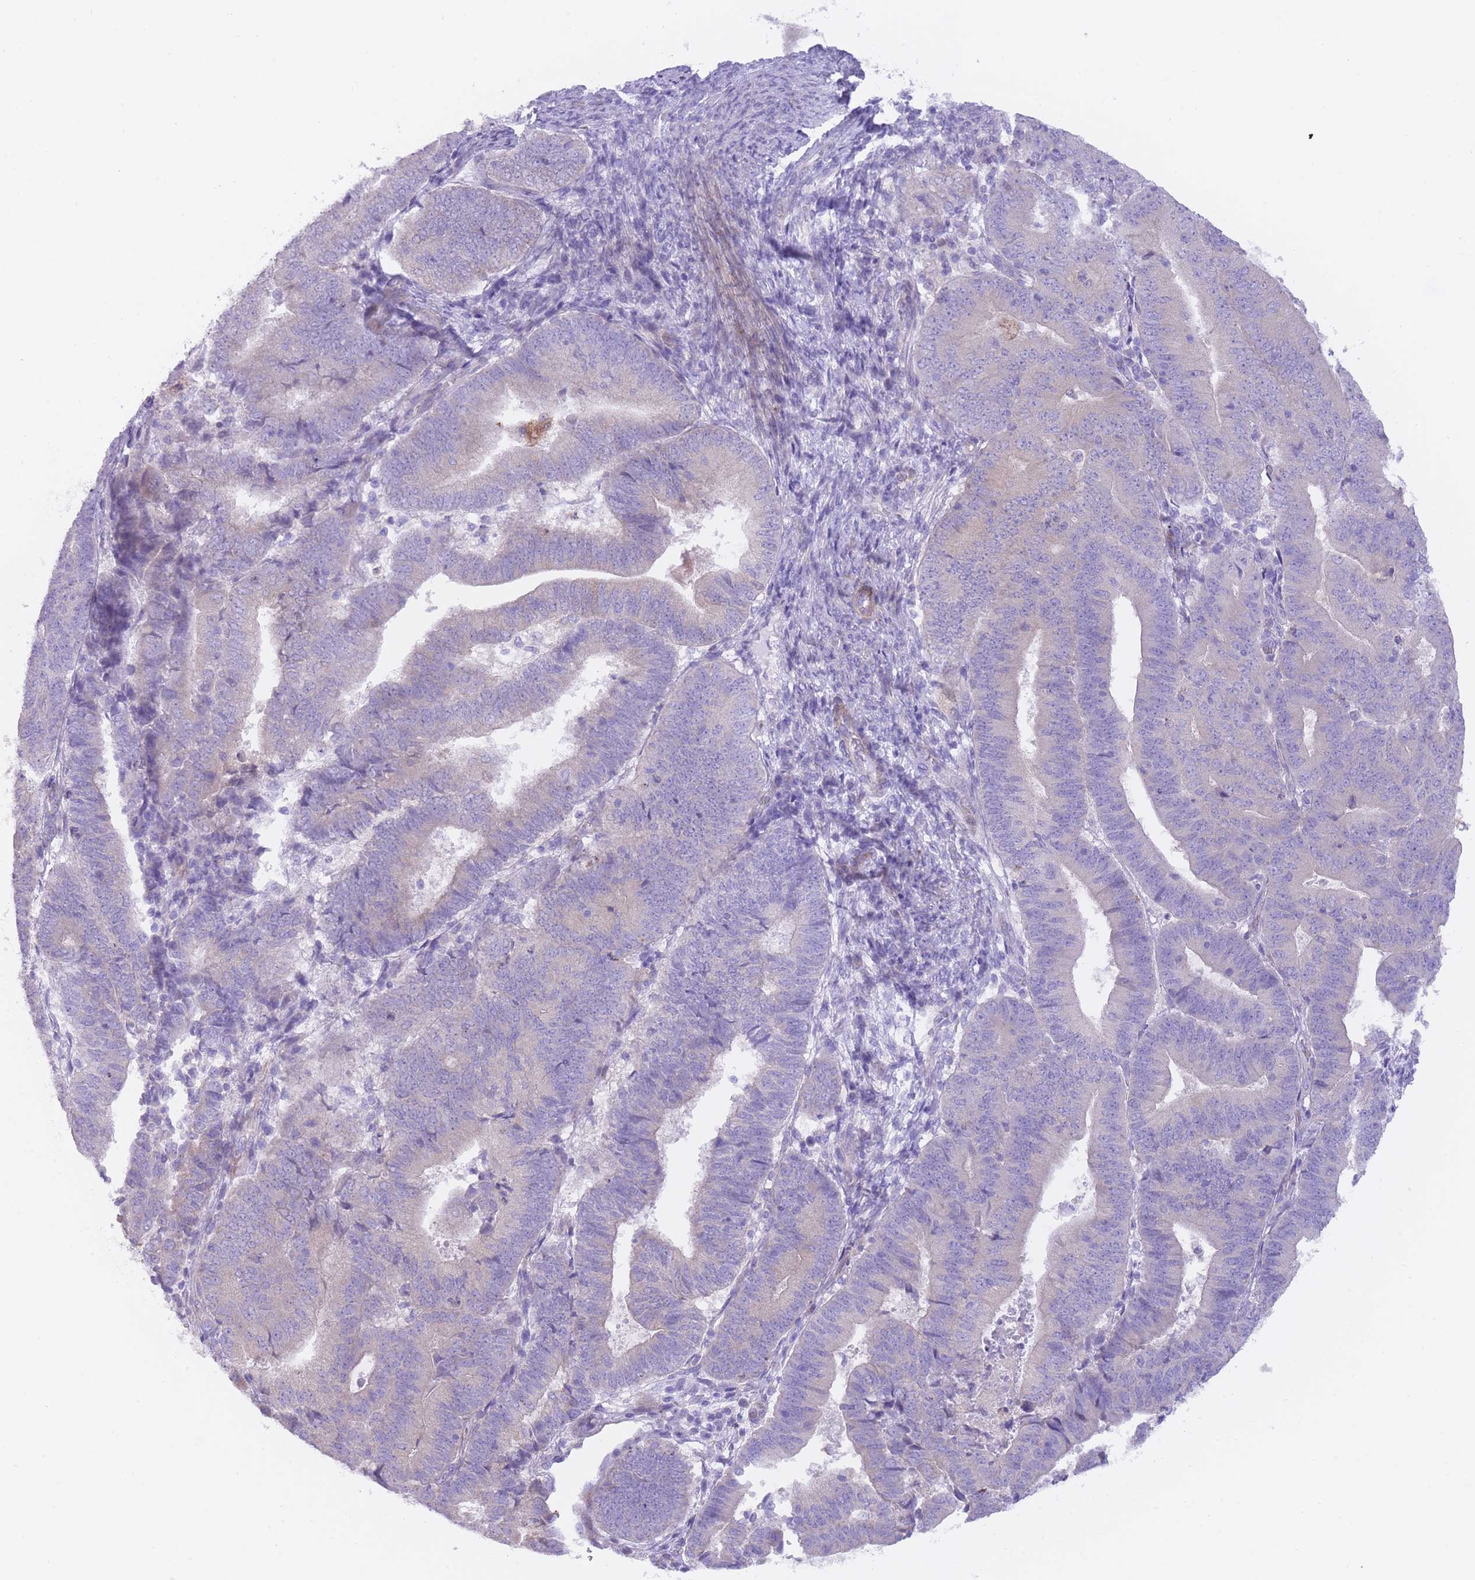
{"staining": {"intensity": "weak", "quantity": "<25%", "location": "cytoplasmic/membranous"}, "tissue": "endometrial cancer", "cell_type": "Tumor cells", "image_type": "cancer", "snomed": [{"axis": "morphology", "description": "Adenocarcinoma, NOS"}, {"axis": "topography", "description": "Endometrium"}], "caption": "IHC of endometrial cancer displays no staining in tumor cells.", "gene": "QTRT1", "patient": {"sex": "female", "age": 70}}